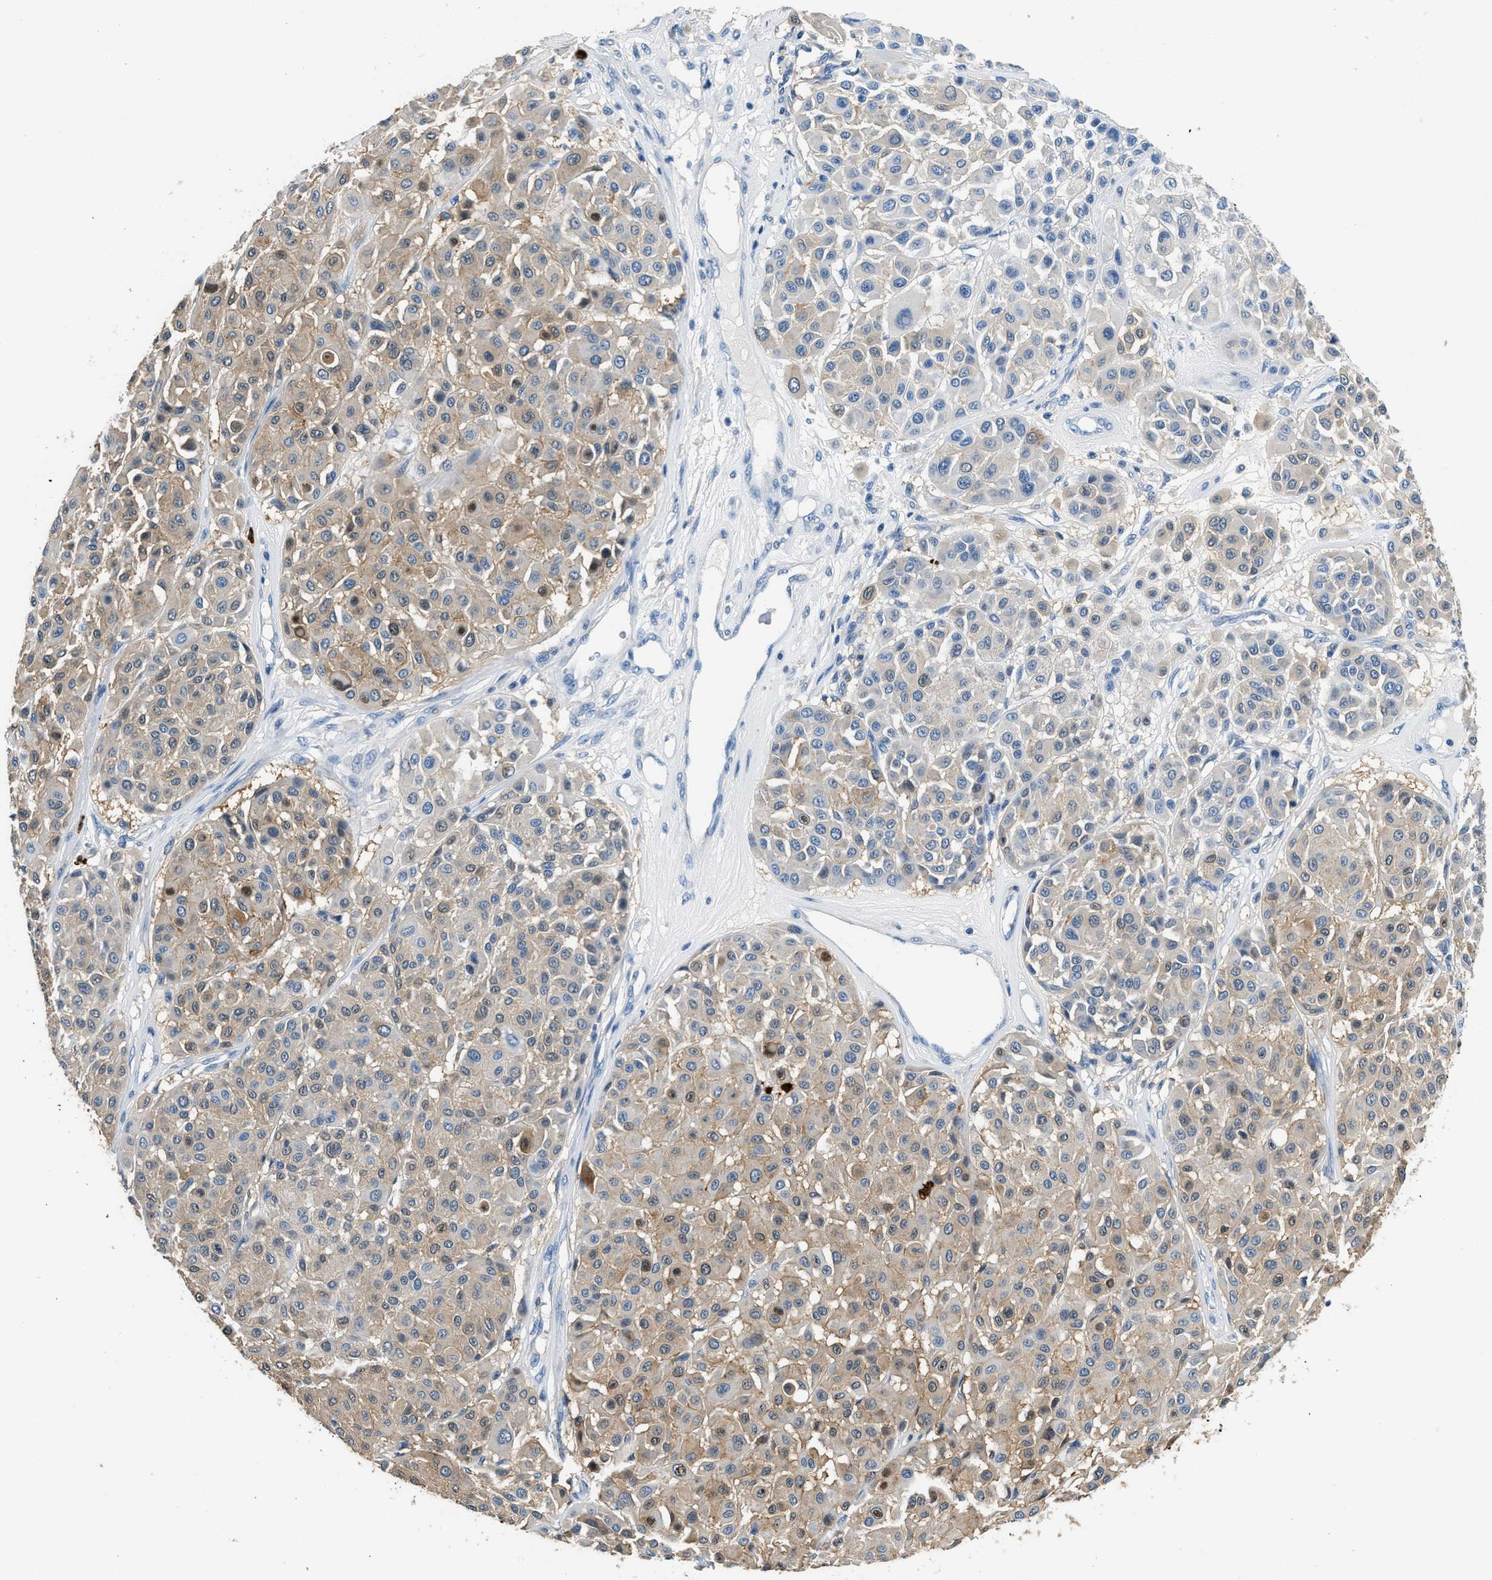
{"staining": {"intensity": "weak", "quantity": "<25%", "location": "cytoplasmic/membranous"}, "tissue": "melanoma", "cell_type": "Tumor cells", "image_type": "cancer", "snomed": [{"axis": "morphology", "description": "Malignant melanoma, Metastatic site"}, {"axis": "topography", "description": "Soft tissue"}], "caption": "Malignant melanoma (metastatic site) was stained to show a protein in brown. There is no significant positivity in tumor cells.", "gene": "ANXA3", "patient": {"sex": "male", "age": 41}}